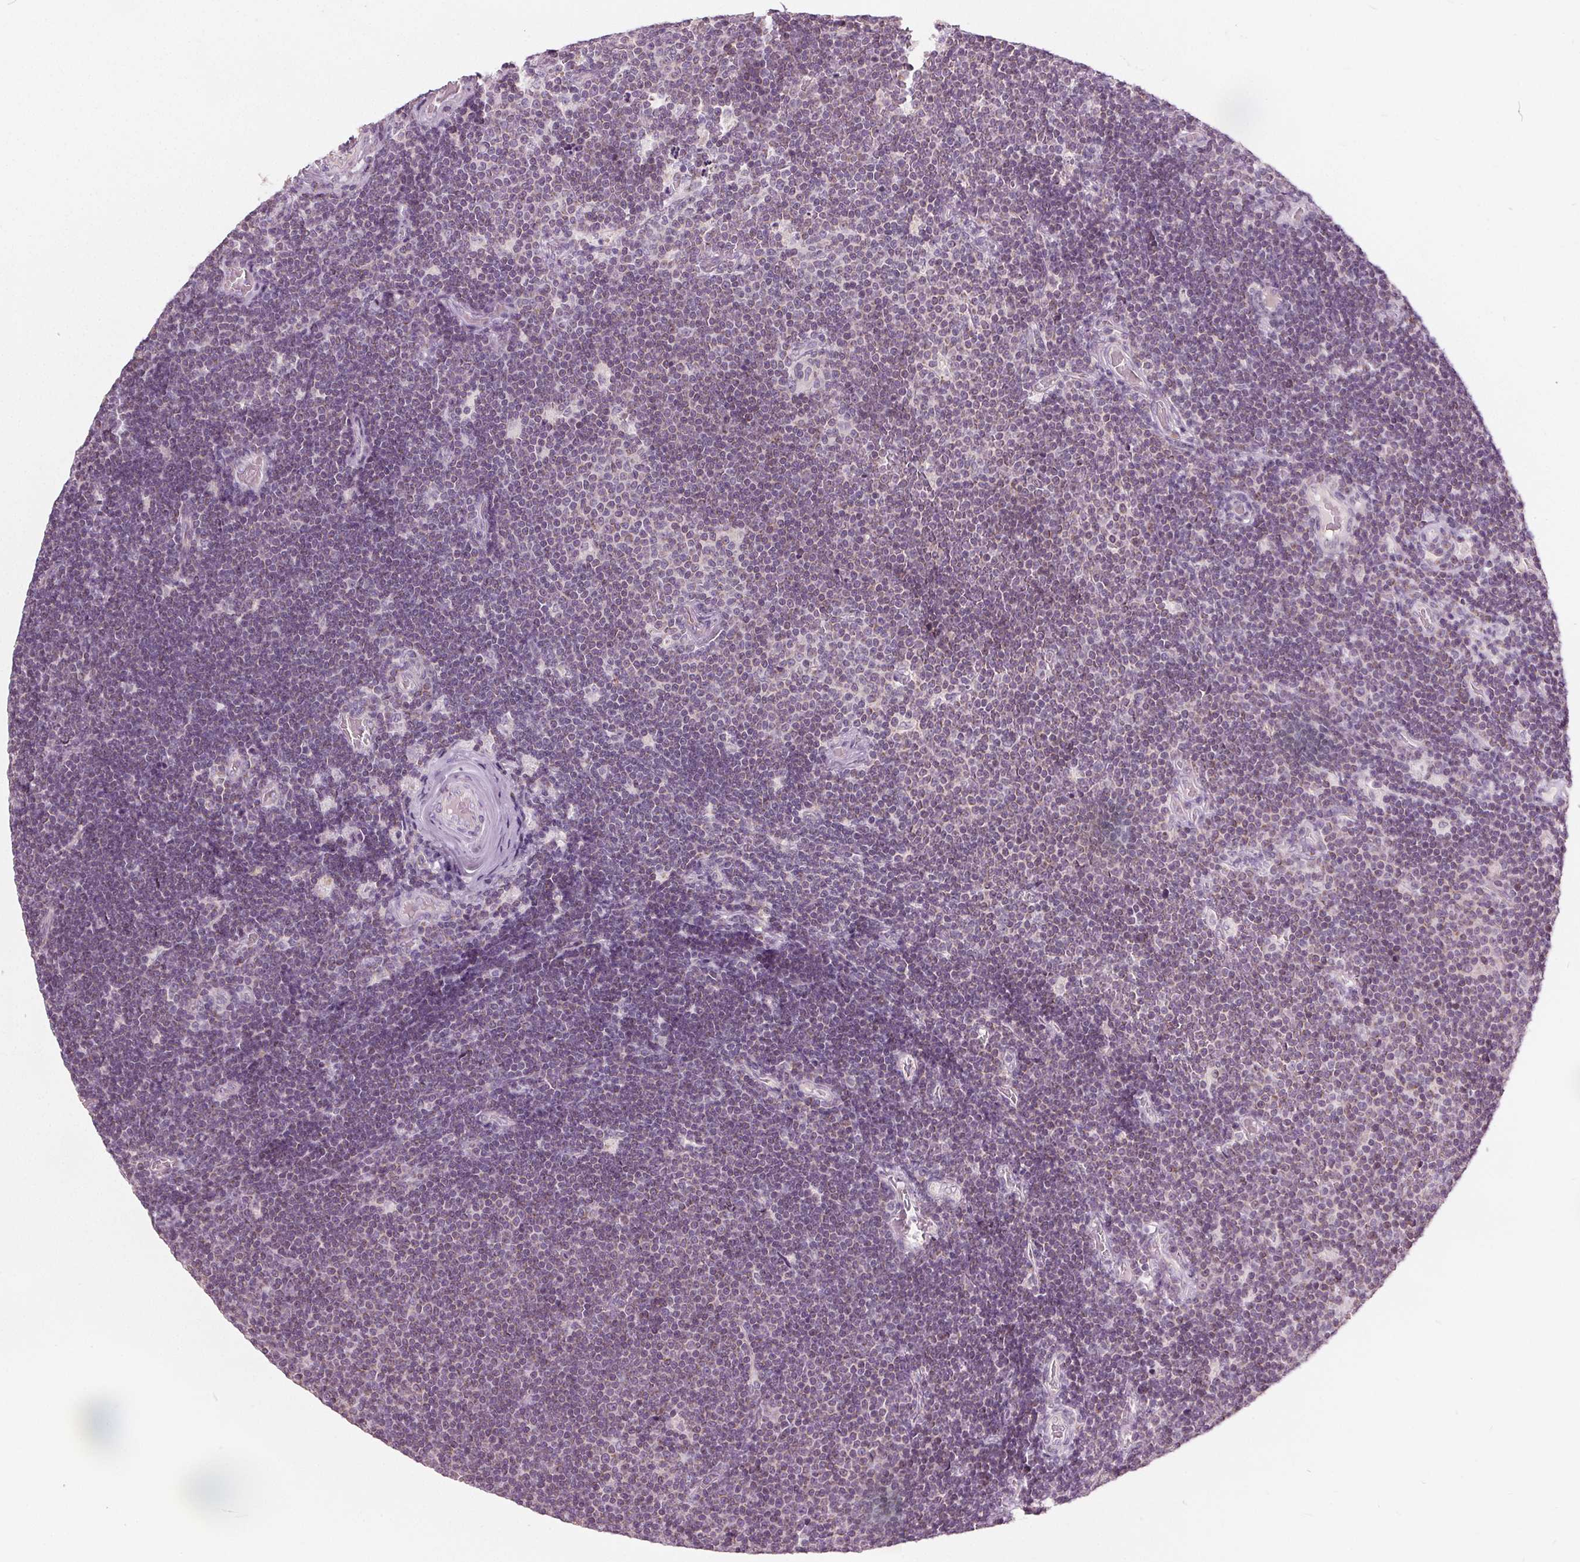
{"staining": {"intensity": "negative", "quantity": "none", "location": "none"}, "tissue": "lymphoma", "cell_type": "Tumor cells", "image_type": "cancer", "snomed": [{"axis": "morphology", "description": "Malignant lymphoma, non-Hodgkin's type, Low grade"}, {"axis": "topography", "description": "Brain"}], "caption": "Malignant lymphoma, non-Hodgkin's type (low-grade) stained for a protein using immunohistochemistry displays no staining tumor cells.", "gene": "ECI2", "patient": {"sex": "female", "age": 66}}